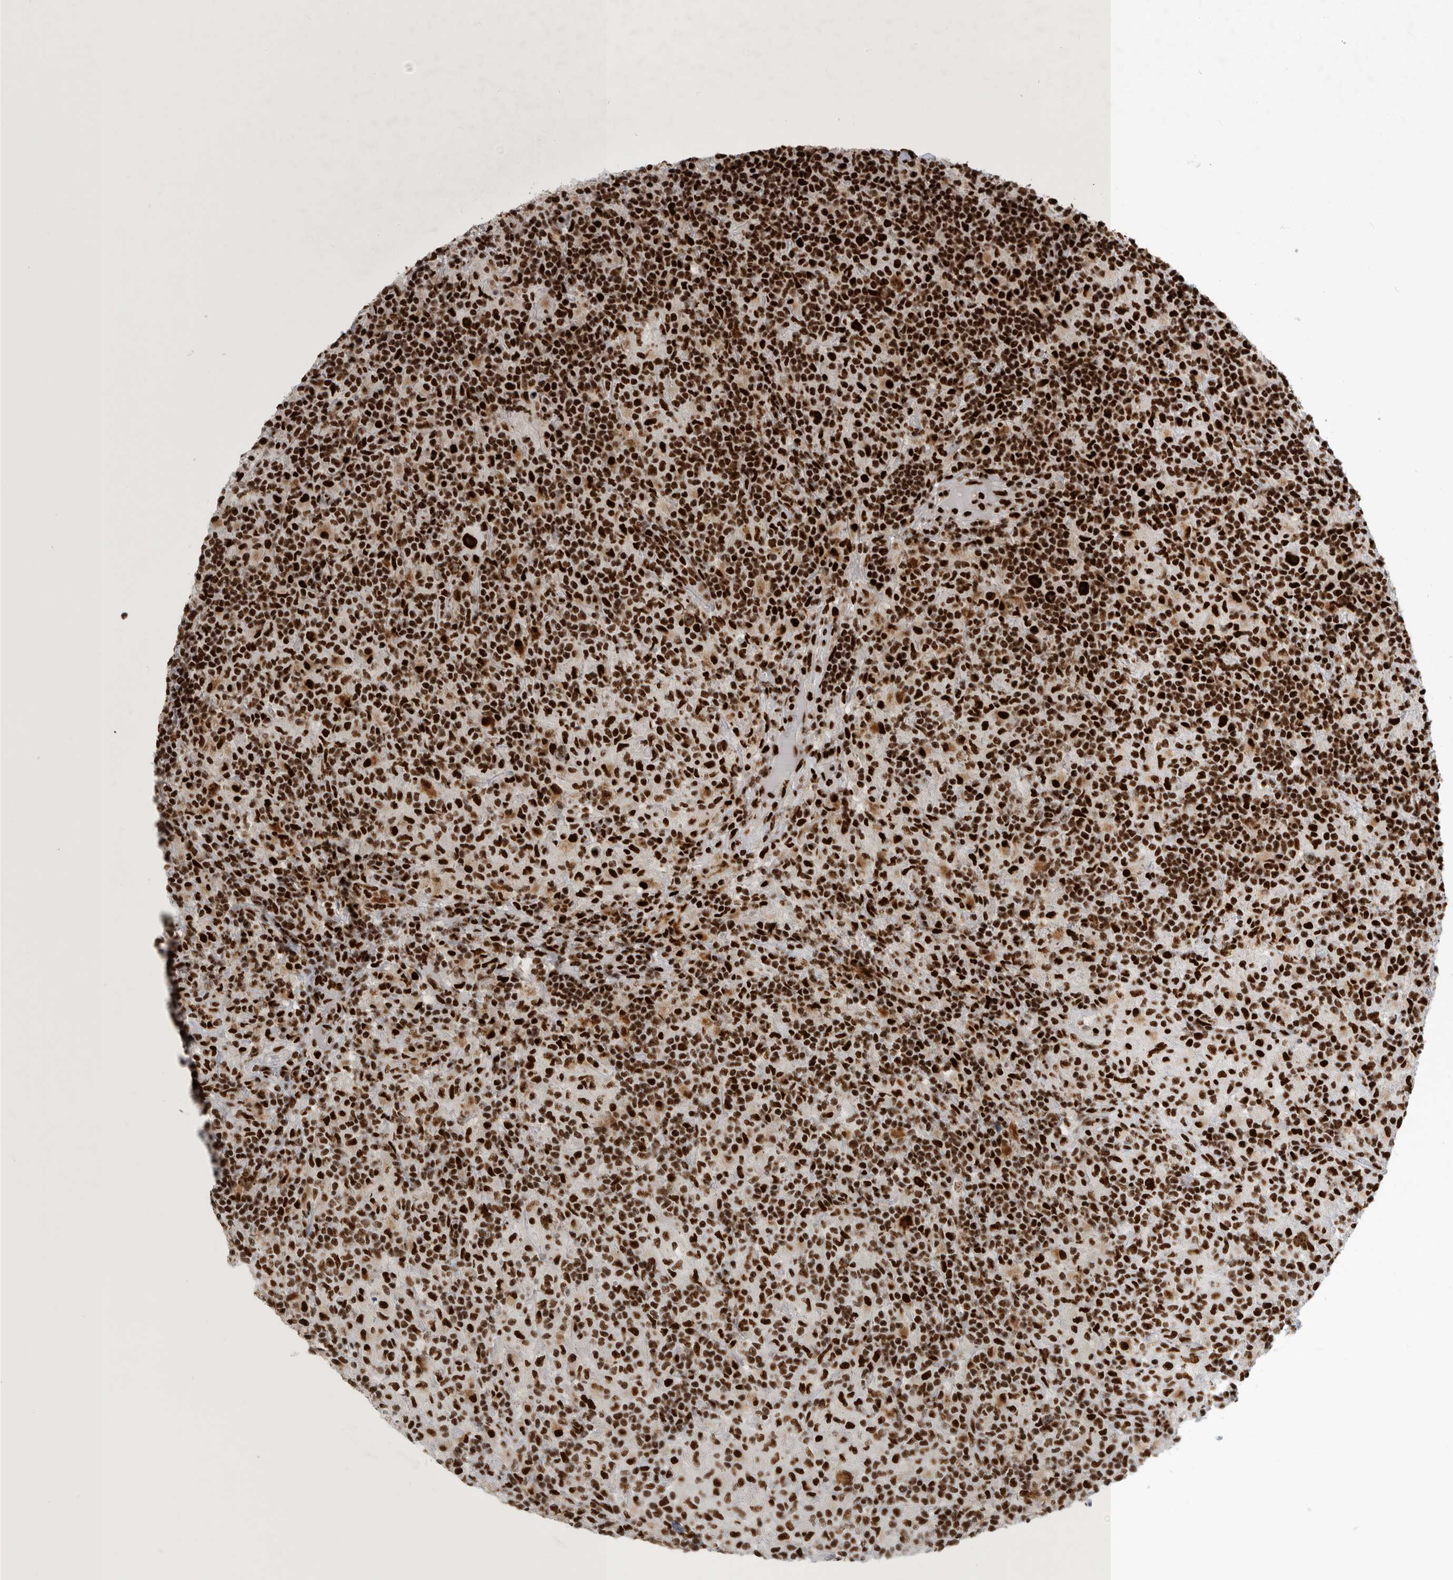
{"staining": {"intensity": "strong", "quantity": ">75%", "location": "nuclear"}, "tissue": "lymphoma", "cell_type": "Tumor cells", "image_type": "cancer", "snomed": [{"axis": "morphology", "description": "Hodgkin's disease, NOS"}, {"axis": "topography", "description": "Lymph node"}], "caption": "Immunohistochemical staining of human lymphoma shows high levels of strong nuclear expression in about >75% of tumor cells. (Brightfield microscopy of DAB IHC at high magnification).", "gene": "BCLAF1", "patient": {"sex": "male", "age": 70}}